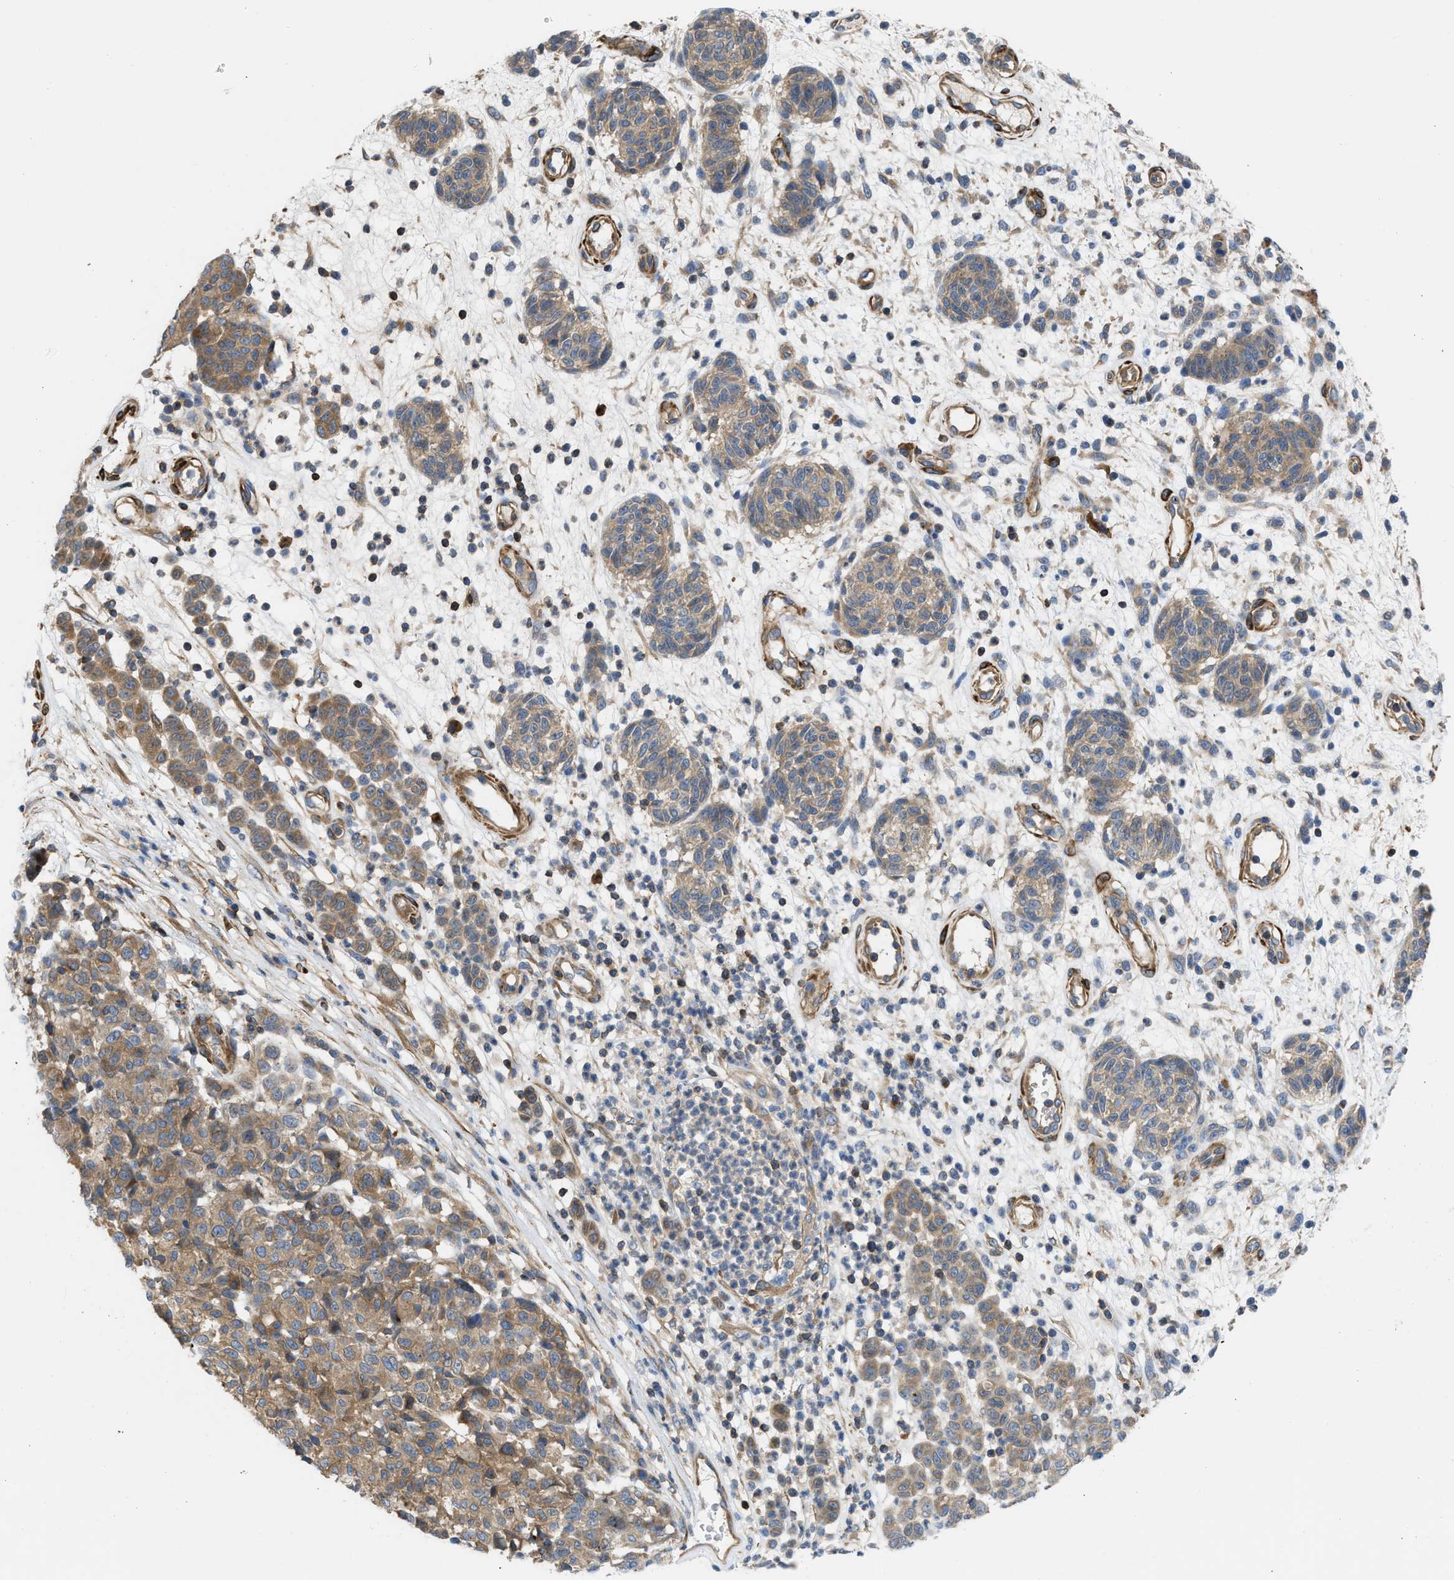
{"staining": {"intensity": "moderate", "quantity": ">75%", "location": "cytoplasmic/membranous"}, "tissue": "melanoma", "cell_type": "Tumor cells", "image_type": "cancer", "snomed": [{"axis": "morphology", "description": "Malignant melanoma, NOS"}, {"axis": "topography", "description": "Skin"}], "caption": "Immunohistochemical staining of malignant melanoma exhibits medium levels of moderate cytoplasmic/membranous protein staining in approximately >75% of tumor cells.", "gene": "CHKB", "patient": {"sex": "male", "age": 59}}